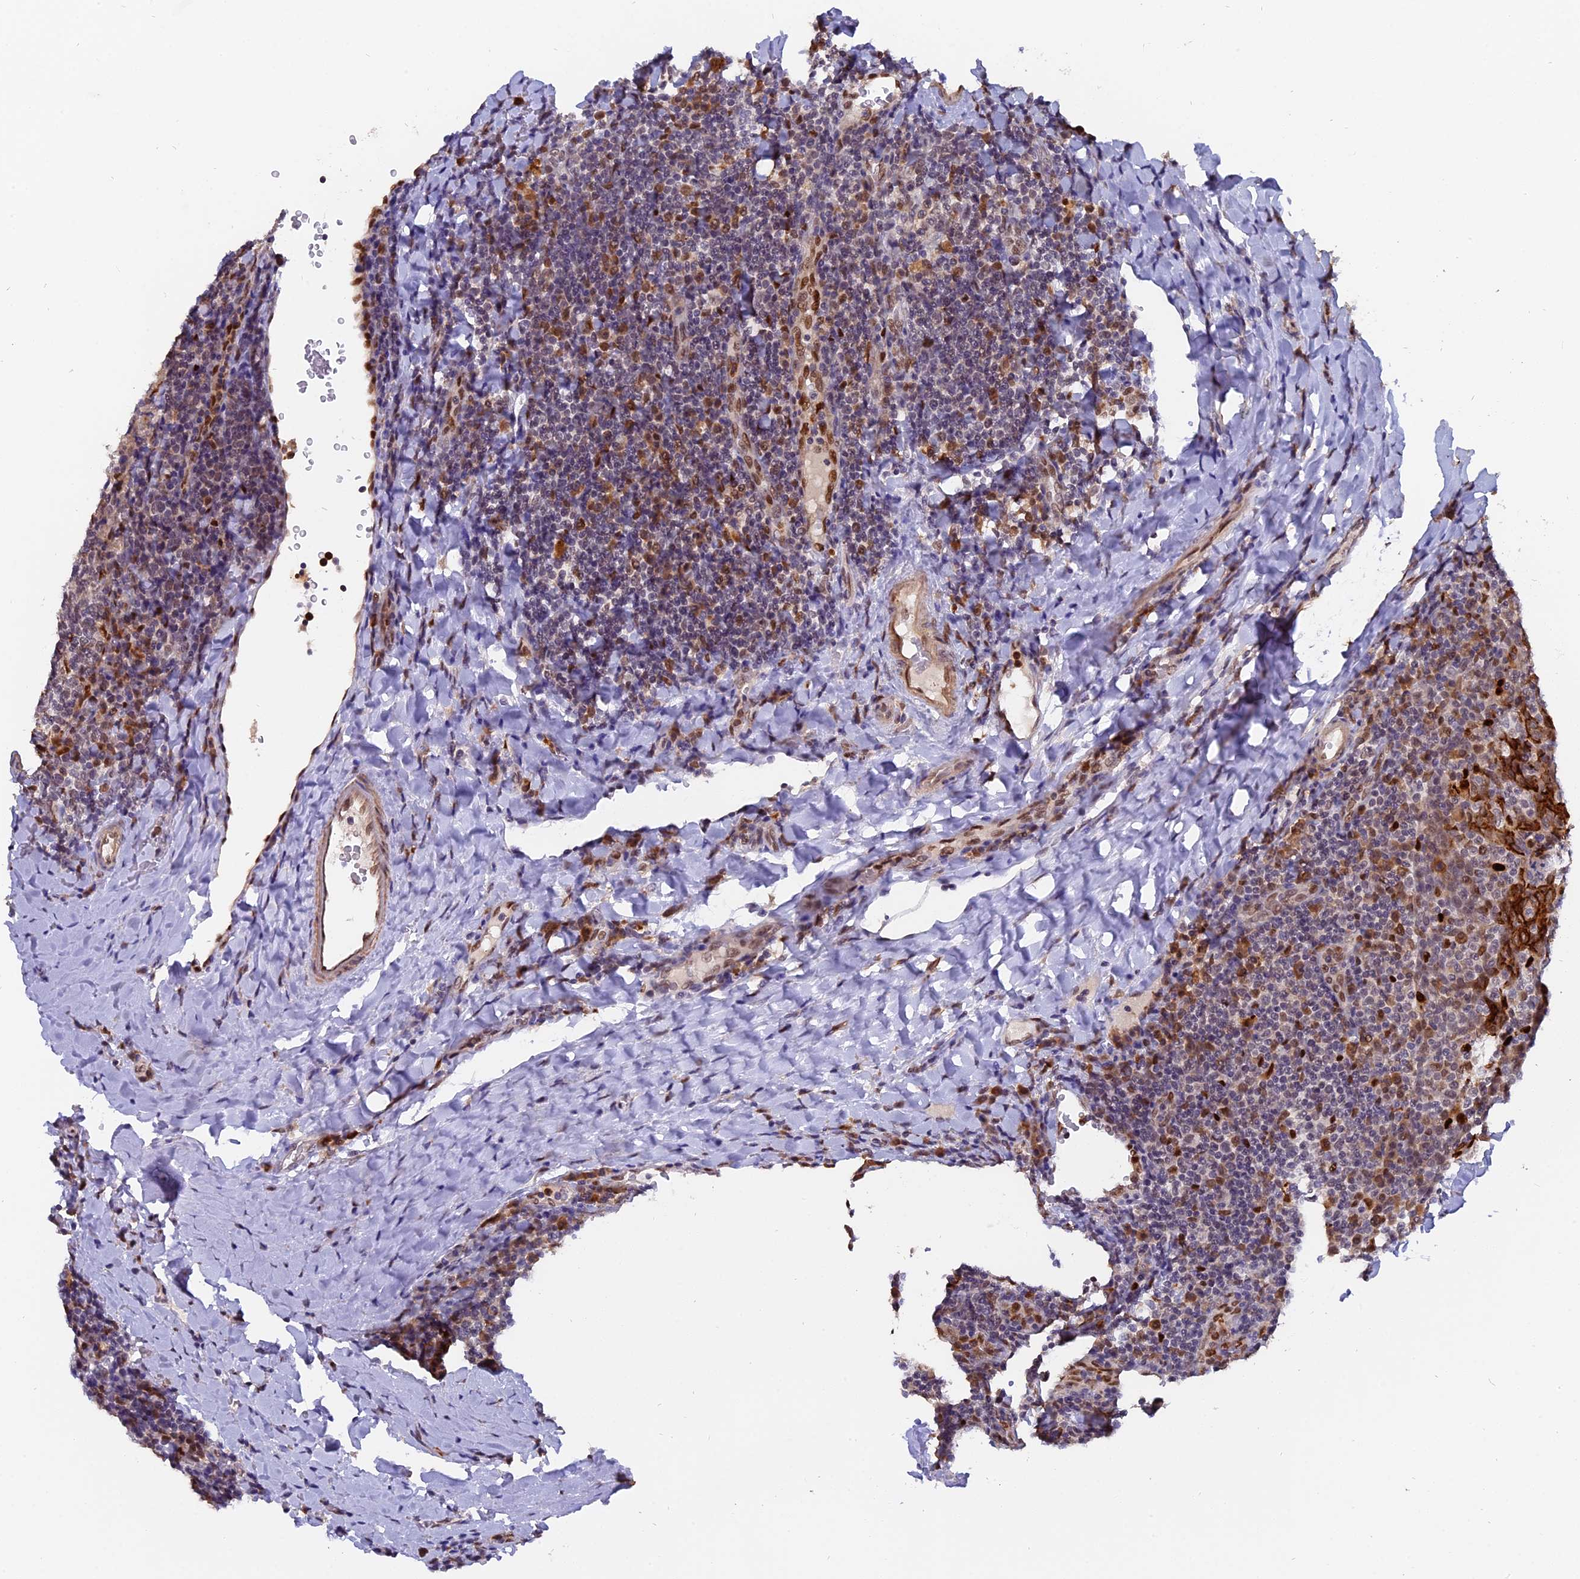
{"staining": {"intensity": "strong", "quantity": "<25%", "location": "nuclear"}, "tissue": "tonsil", "cell_type": "Germinal center cells", "image_type": "normal", "snomed": [{"axis": "morphology", "description": "Normal tissue, NOS"}, {"axis": "topography", "description": "Tonsil"}], "caption": "A high-resolution histopathology image shows immunohistochemistry staining of benign tonsil, which exhibits strong nuclear expression in approximately <25% of germinal center cells.", "gene": "FAM118B", "patient": {"sex": "male", "age": 17}}